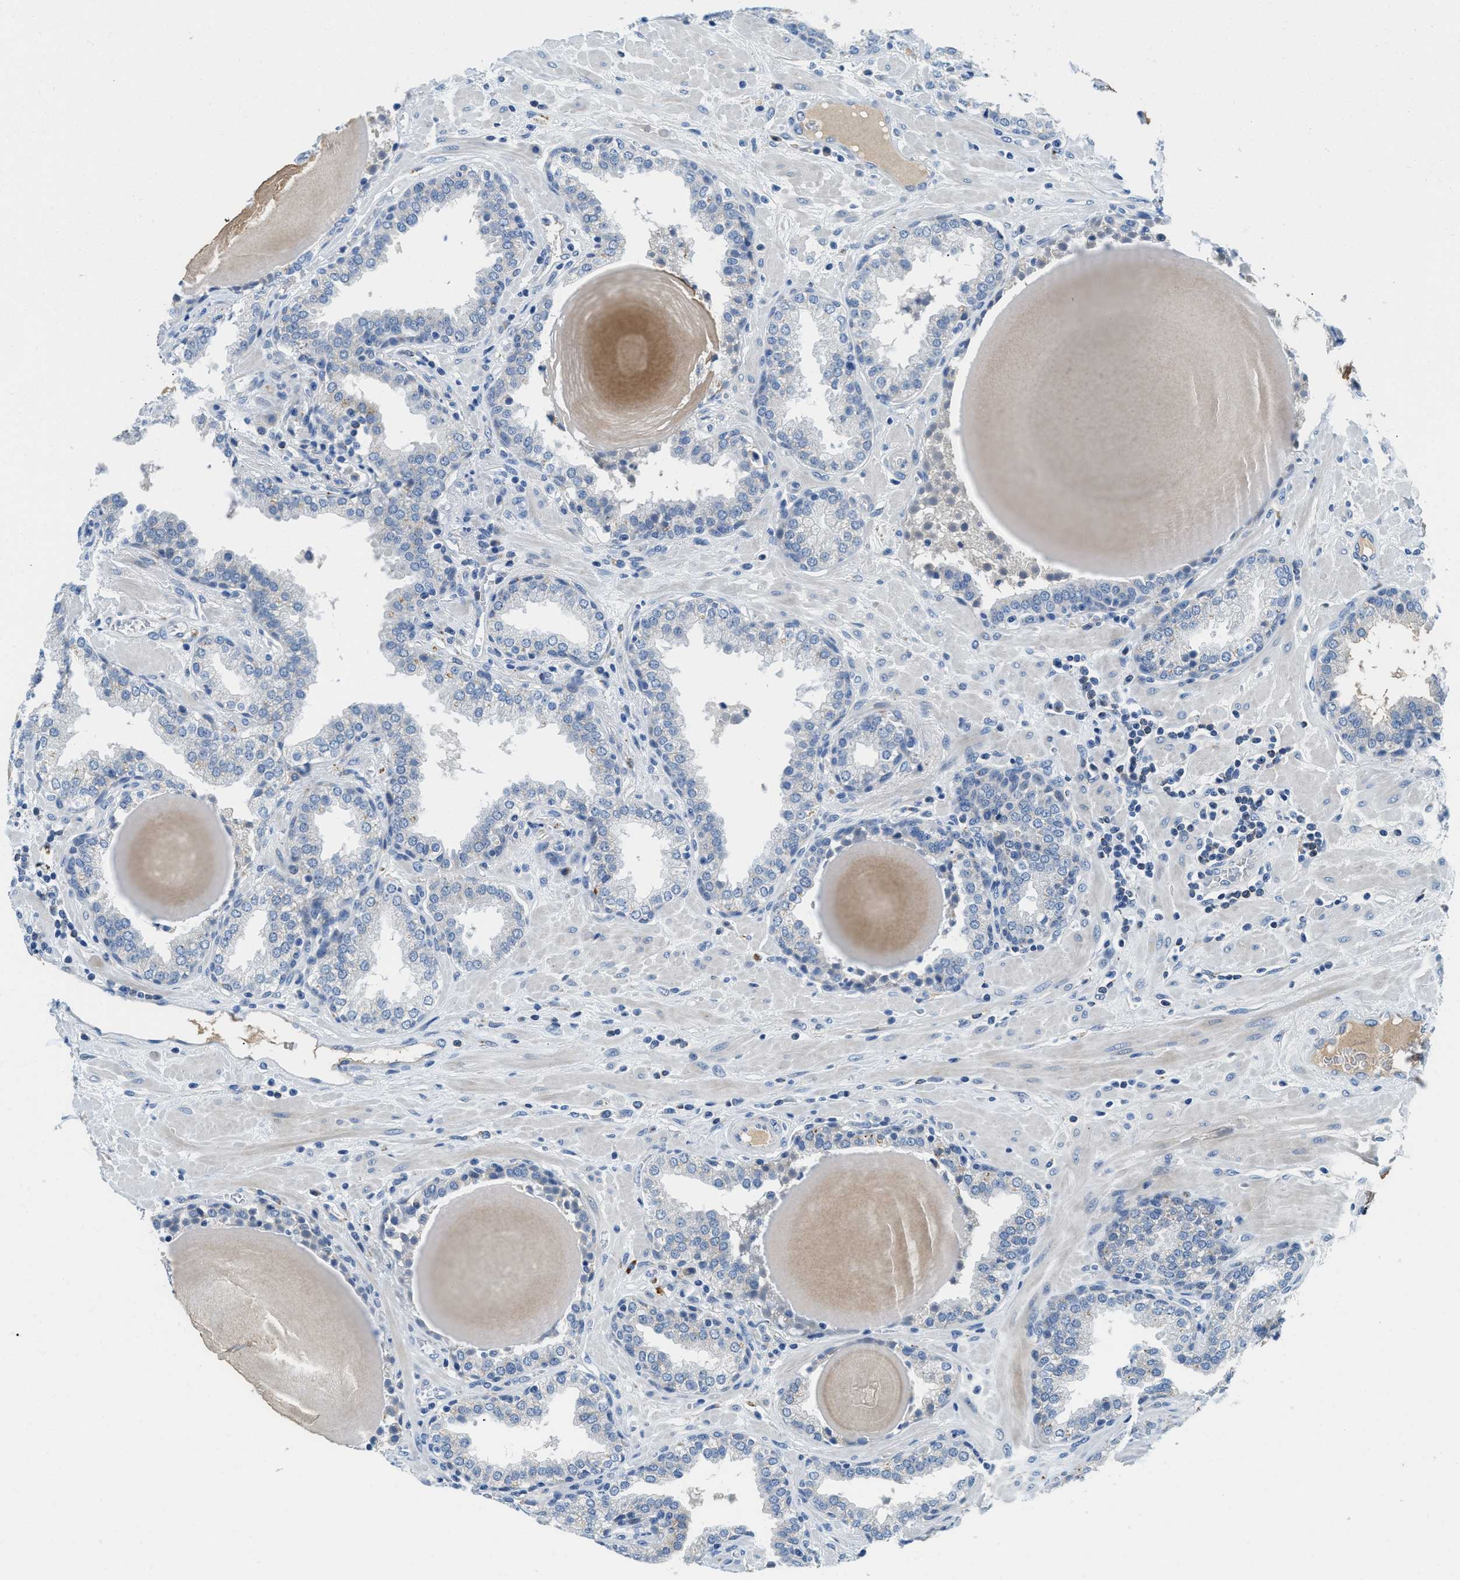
{"staining": {"intensity": "negative", "quantity": "none", "location": "none"}, "tissue": "prostate", "cell_type": "Glandular cells", "image_type": "normal", "snomed": [{"axis": "morphology", "description": "Normal tissue, NOS"}, {"axis": "topography", "description": "Prostate"}], "caption": "High power microscopy histopathology image of an immunohistochemistry (IHC) photomicrograph of normal prostate, revealing no significant positivity in glandular cells. (IHC, brightfield microscopy, high magnification).", "gene": "TSPAN3", "patient": {"sex": "male", "age": 51}}